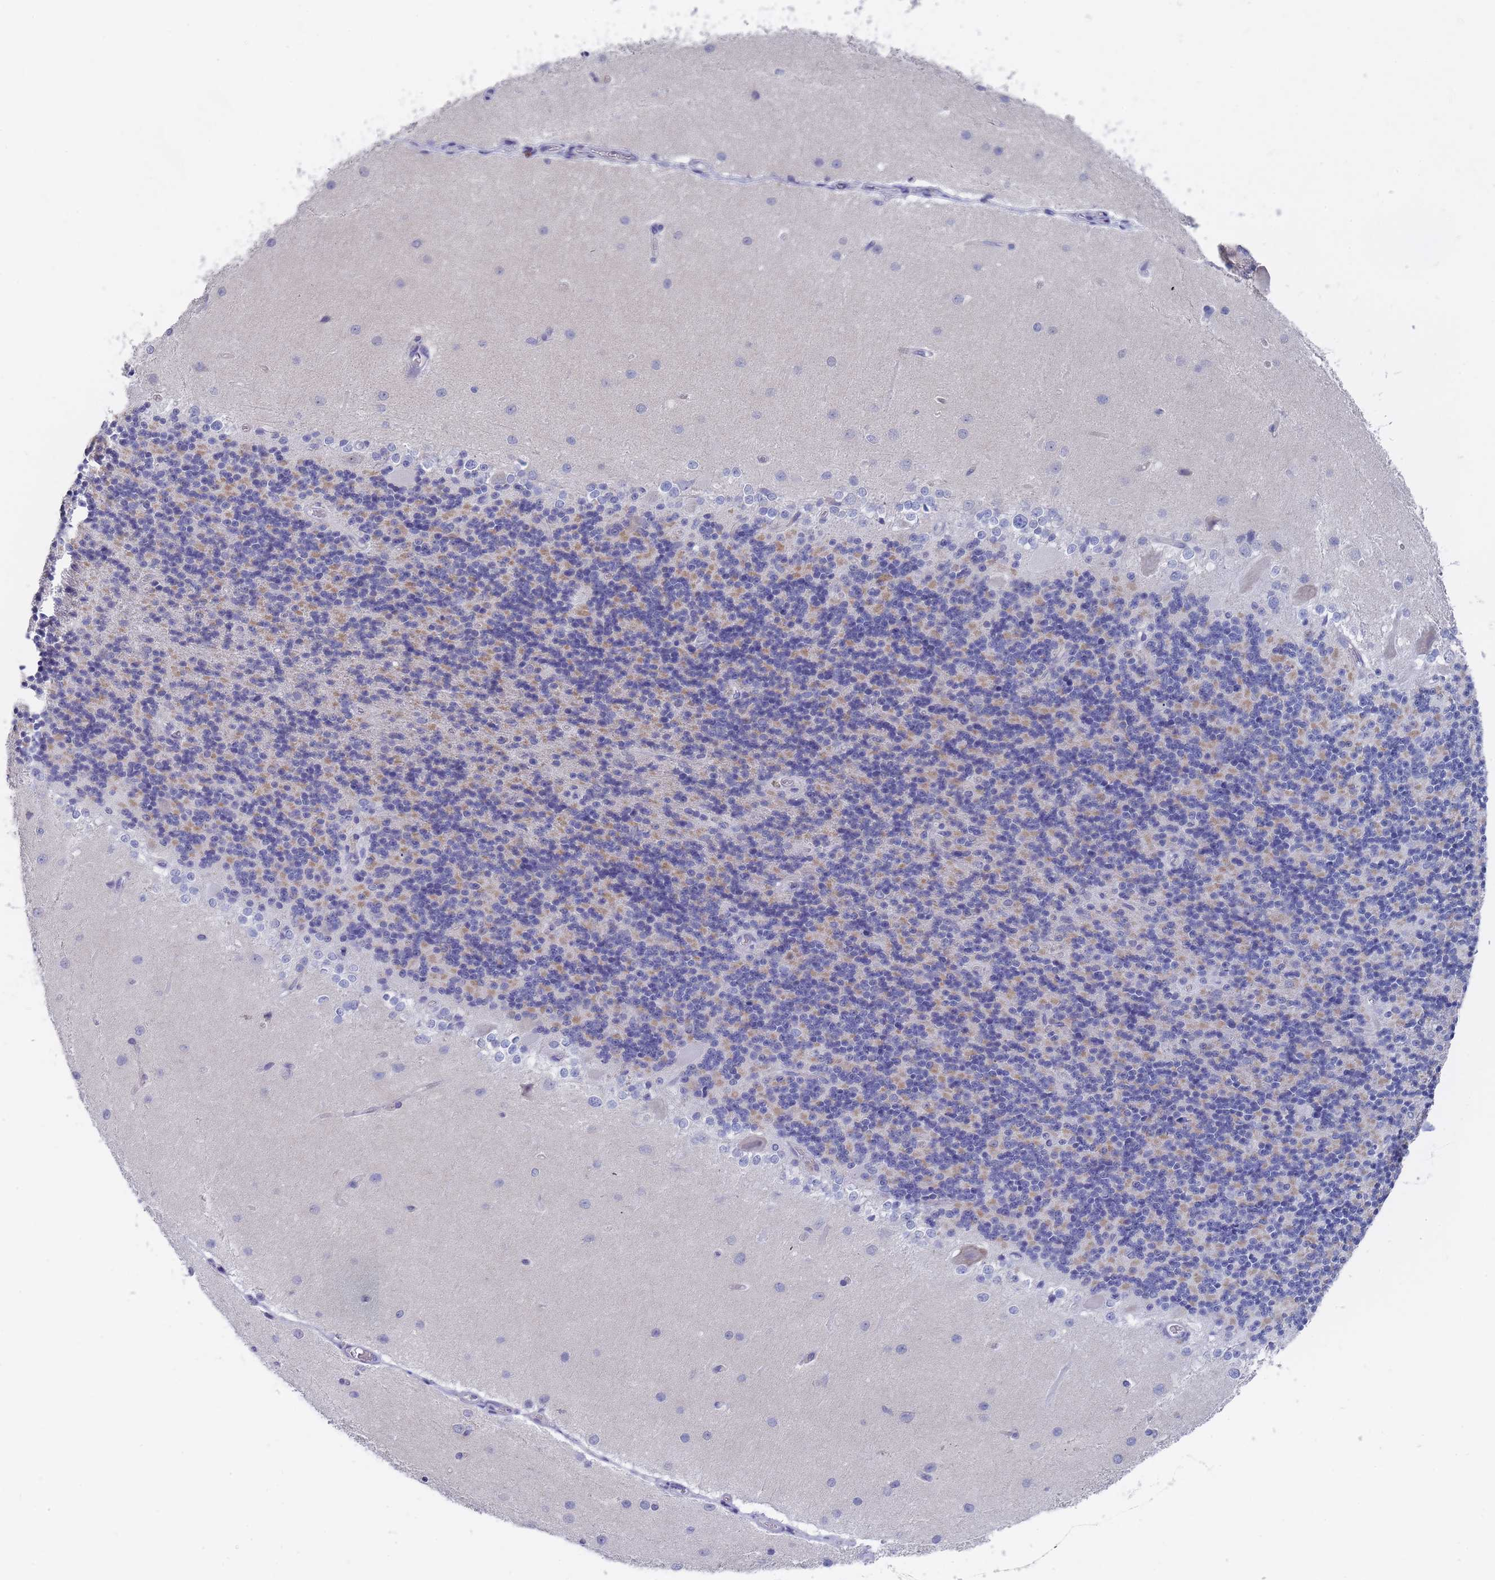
{"staining": {"intensity": "weak", "quantity": "<25%", "location": "cytoplasmic/membranous"}, "tissue": "cerebellum", "cell_type": "Cells in granular layer", "image_type": "normal", "snomed": [{"axis": "morphology", "description": "Normal tissue, NOS"}, {"axis": "topography", "description": "Cerebellum"}], "caption": "Micrograph shows no significant protein expression in cells in granular layer of benign cerebellum. Nuclei are stained in blue.", "gene": "PIGU", "patient": {"sex": "female", "age": 29}}